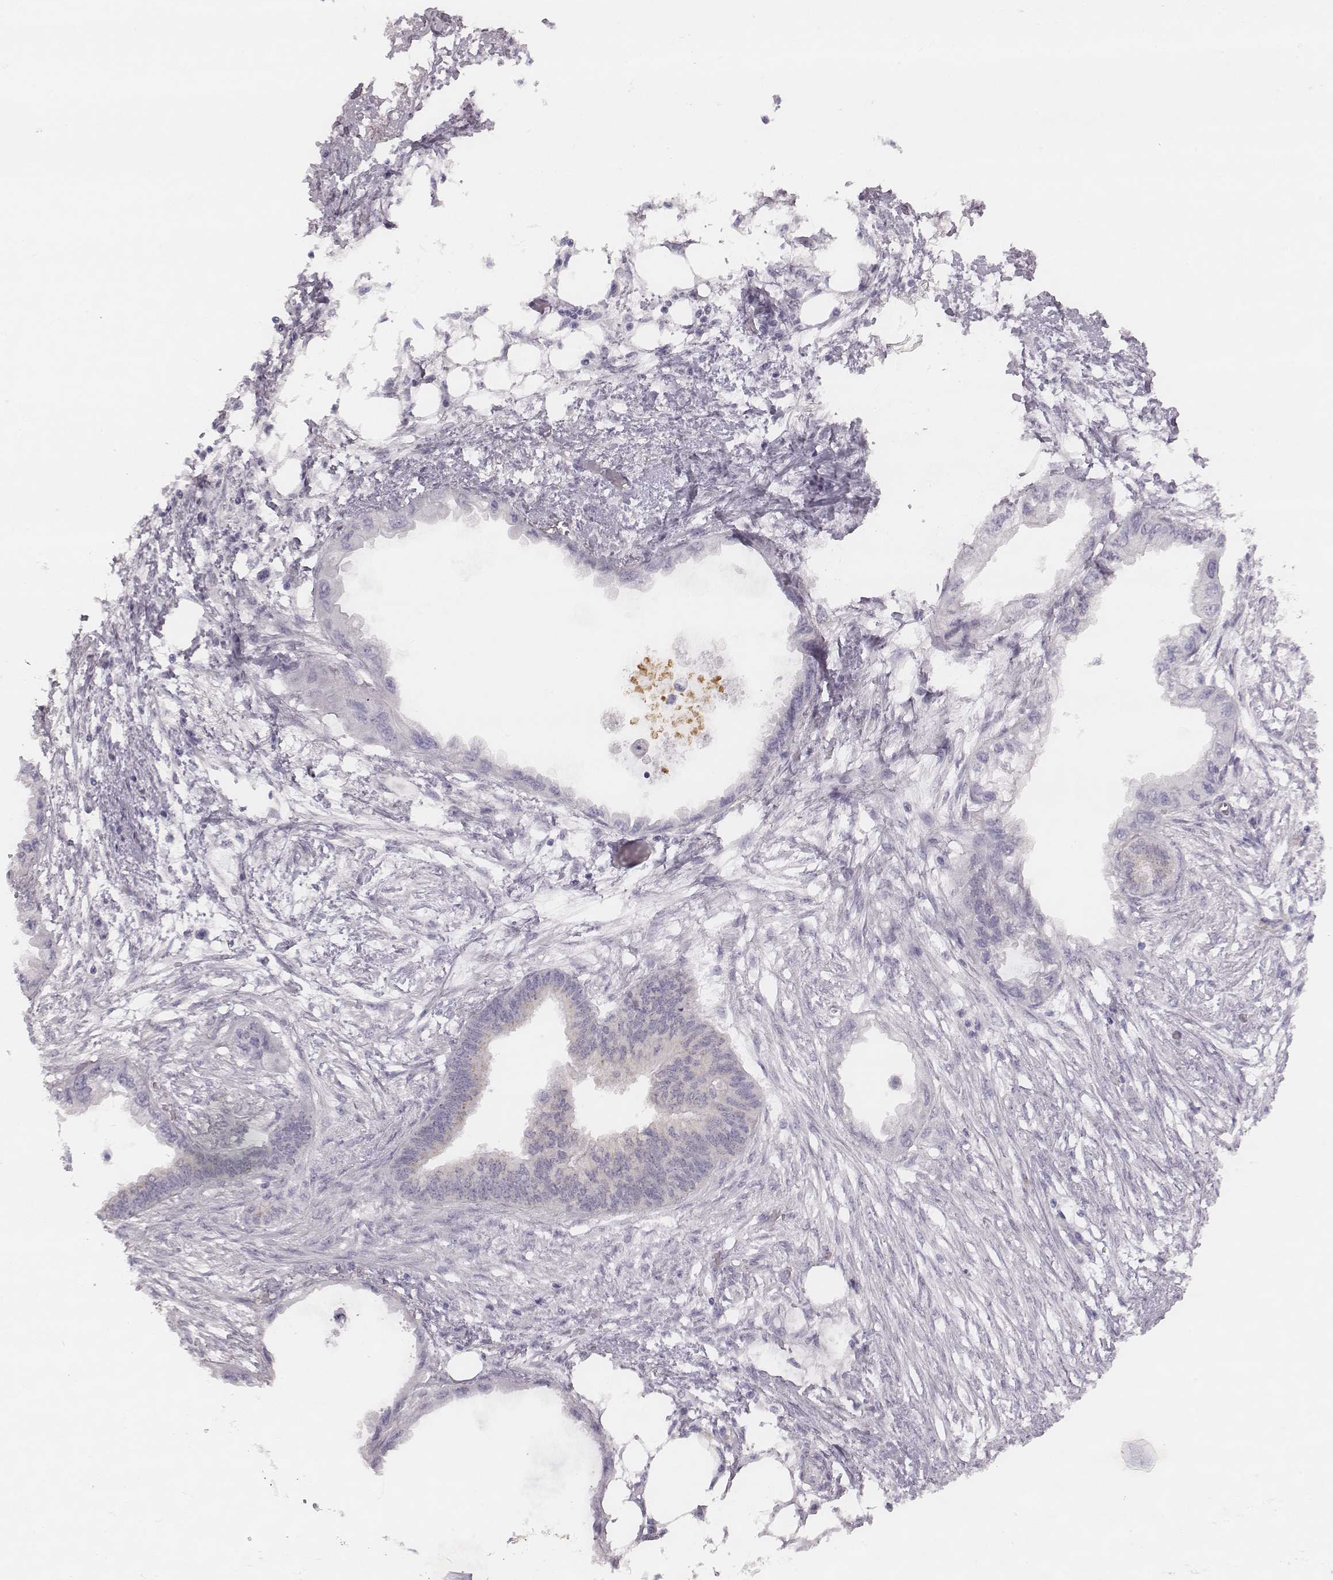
{"staining": {"intensity": "negative", "quantity": "none", "location": "none"}, "tissue": "endometrial cancer", "cell_type": "Tumor cells", "image_type": "cancer", "snomed": [{"axis": "morphology", "description": "Adenocarcinoma, NOS"}, {"axis": "morphology", "description": "Adenocarcinoma, metastatic, NOS"}, {"axis": "topography", "description": "Adipose tissue"}, {"axis": "topography", "description": "Endometrium"}], "caption": "IHC of endometrial cancer (metastatic adenocarcinoma) reveals no staining in tumor cells.", "gene": "KCNJ12", "patient": {"sex": "female", "age": 67}}